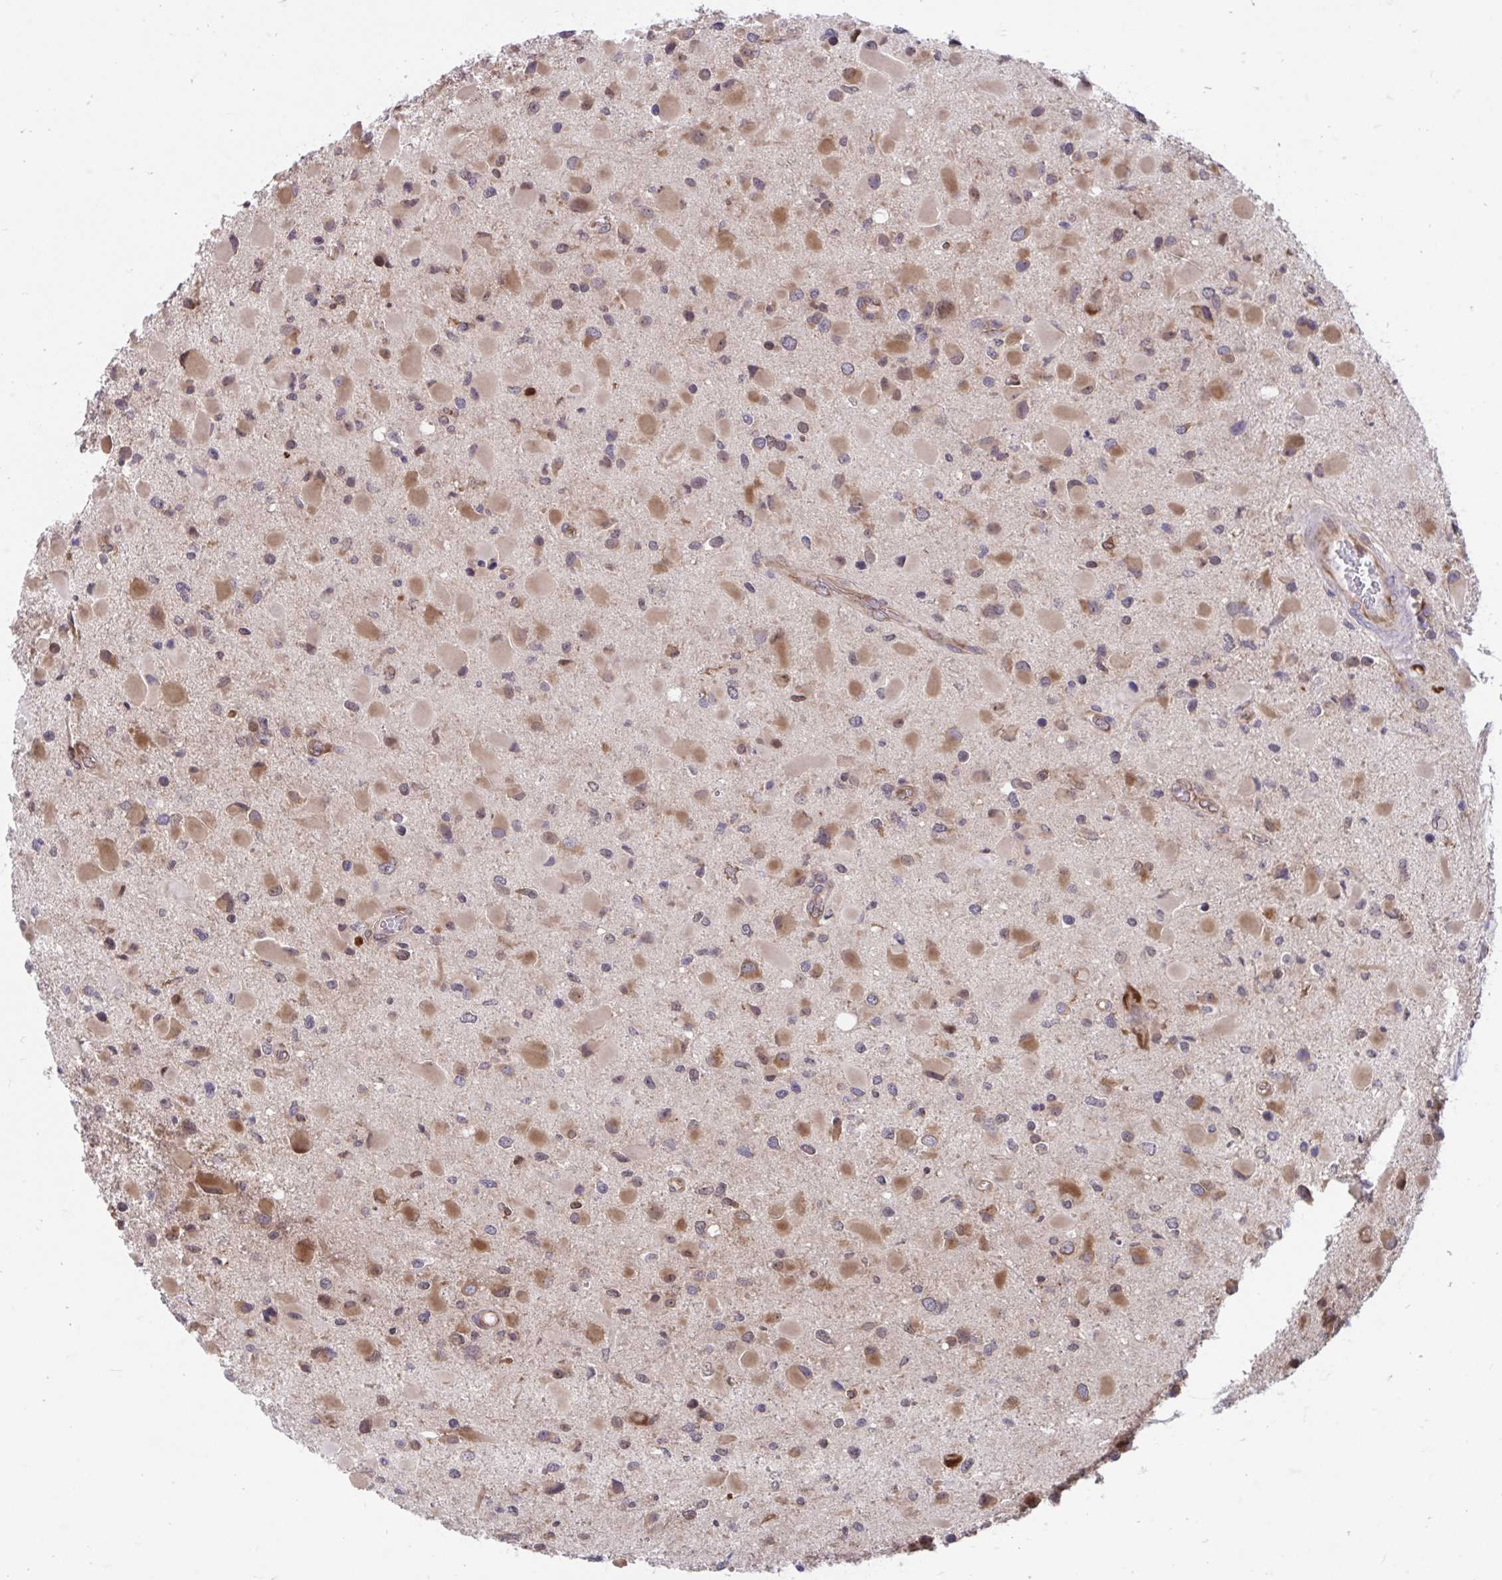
{"staining": {"intensity": "moderate", "quantity": ">75%", "location": "cytoplasmic/membranous,nuclear"}, "tissue": "glioma", "cell_type": "Tumor cells", "image_type": "cancer", "snomed": [{"axis": "morphology", "description": "Glioma, malignant, Low grade"}, {"axis": "topography", "description": "Brain"}], "caption": "The photomicrograph displays staining of glioma, revealing moderate cytoplasmic/membranous and nuclear protein expression (brown color) within tumor cells. (Brightfield microscopy of DAB IHC at high magnification).", "gene": "SELENON", "patient": {"sex": "female", "age": 32}}